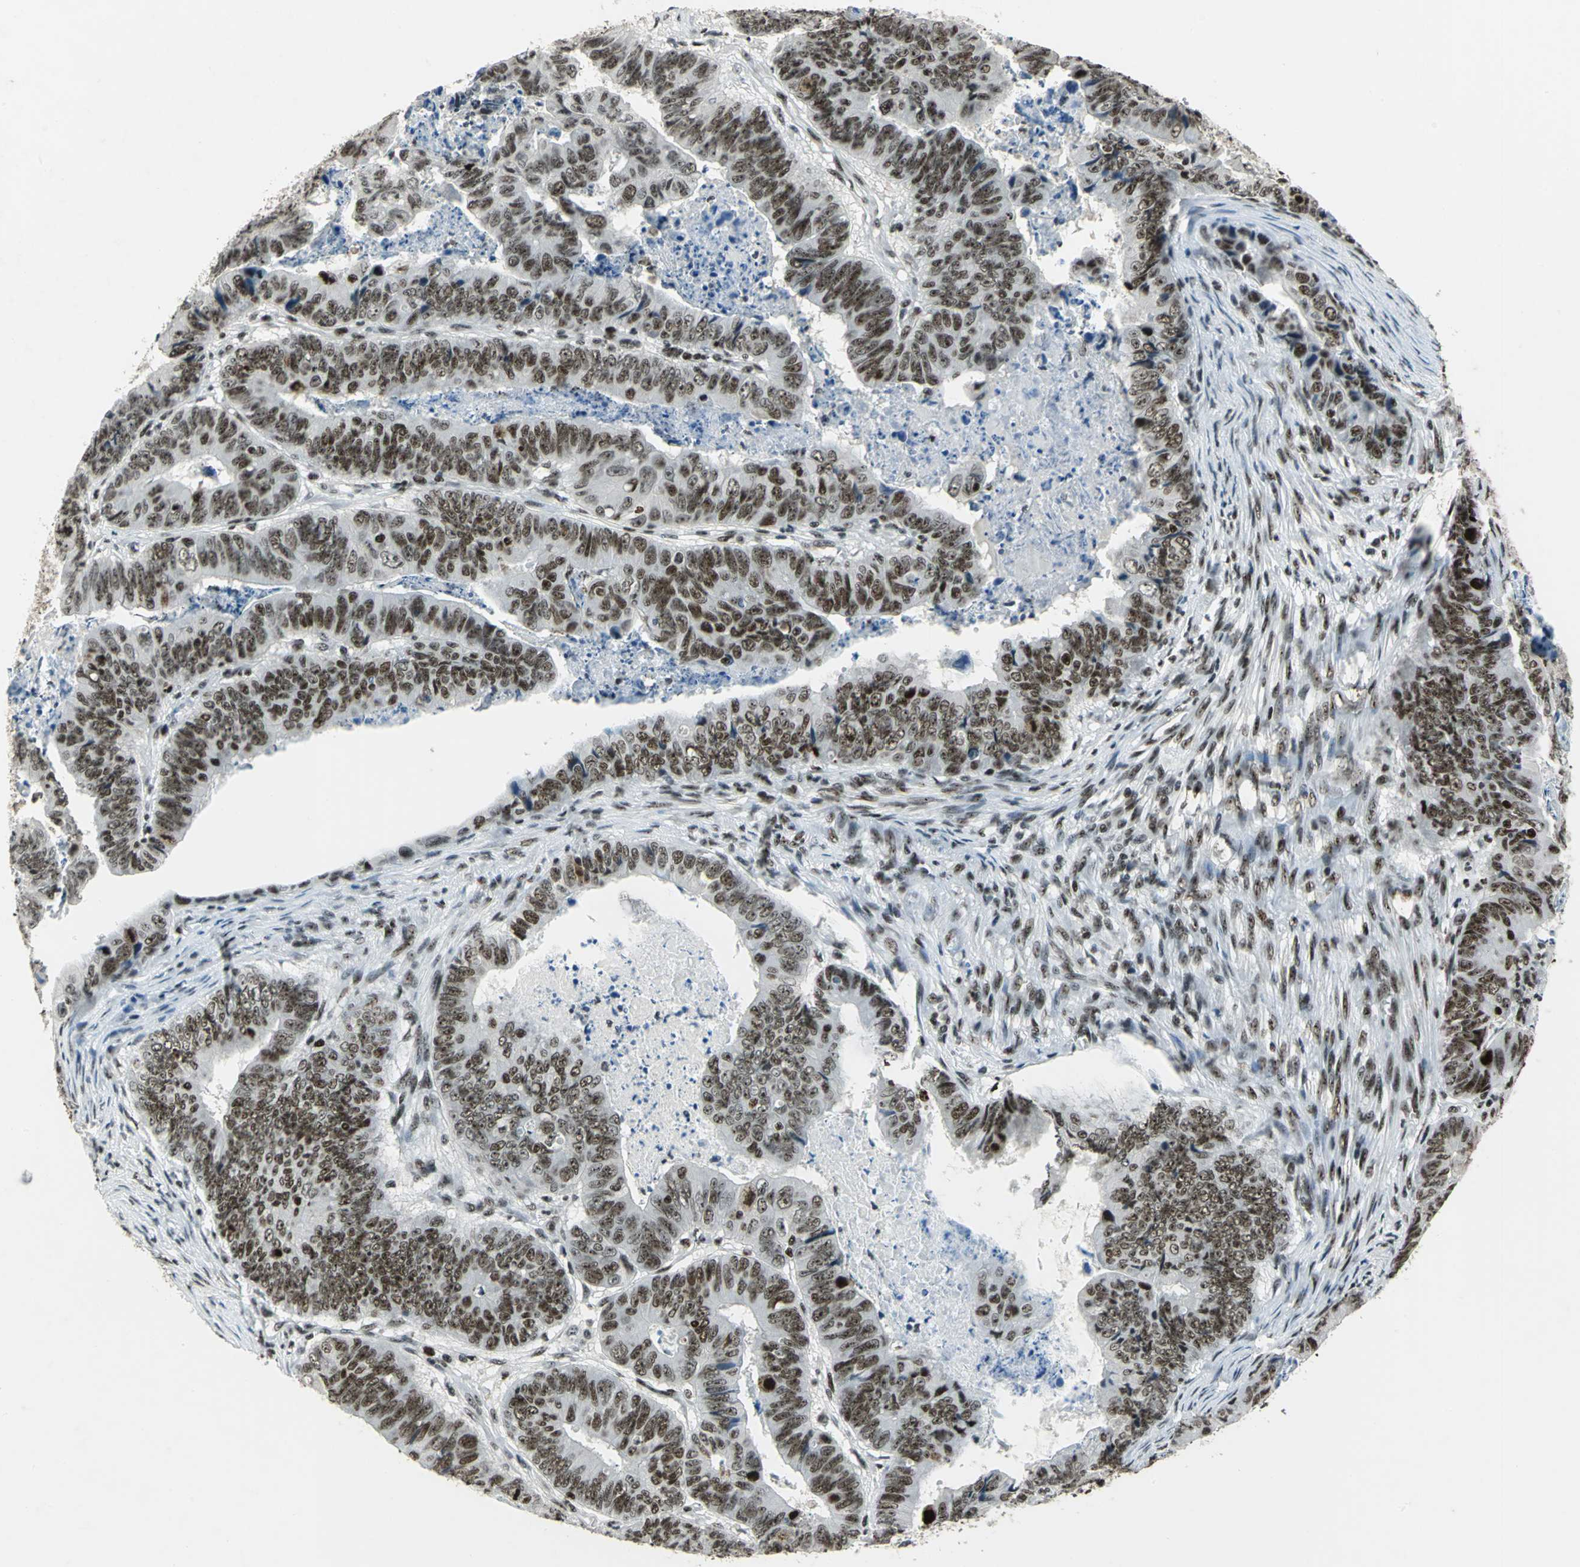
{"staining": {"intensity": "strong", "quantity": ">75%", "location": "nuclear"}, "tissue": "stomach cancer", "cell_type": "Tumor cells", "image_type": "cancer", "snomed": [{"axis": "morphology", "description": "Adenocarcinoma, NOS"}, {"axis": "topography", "description": "Stomach, lower"}], "caption": "This micrograph reveals stomach adenocarcinoma stained with immunohistochemistry (IHC) to label a protein in brown. The nuclear of tumor cells show strong positivity for the protein. Nuclei are counter-stained blue.", "gene": "UBTF", "patient": {"sex": "male", "age": 77}}